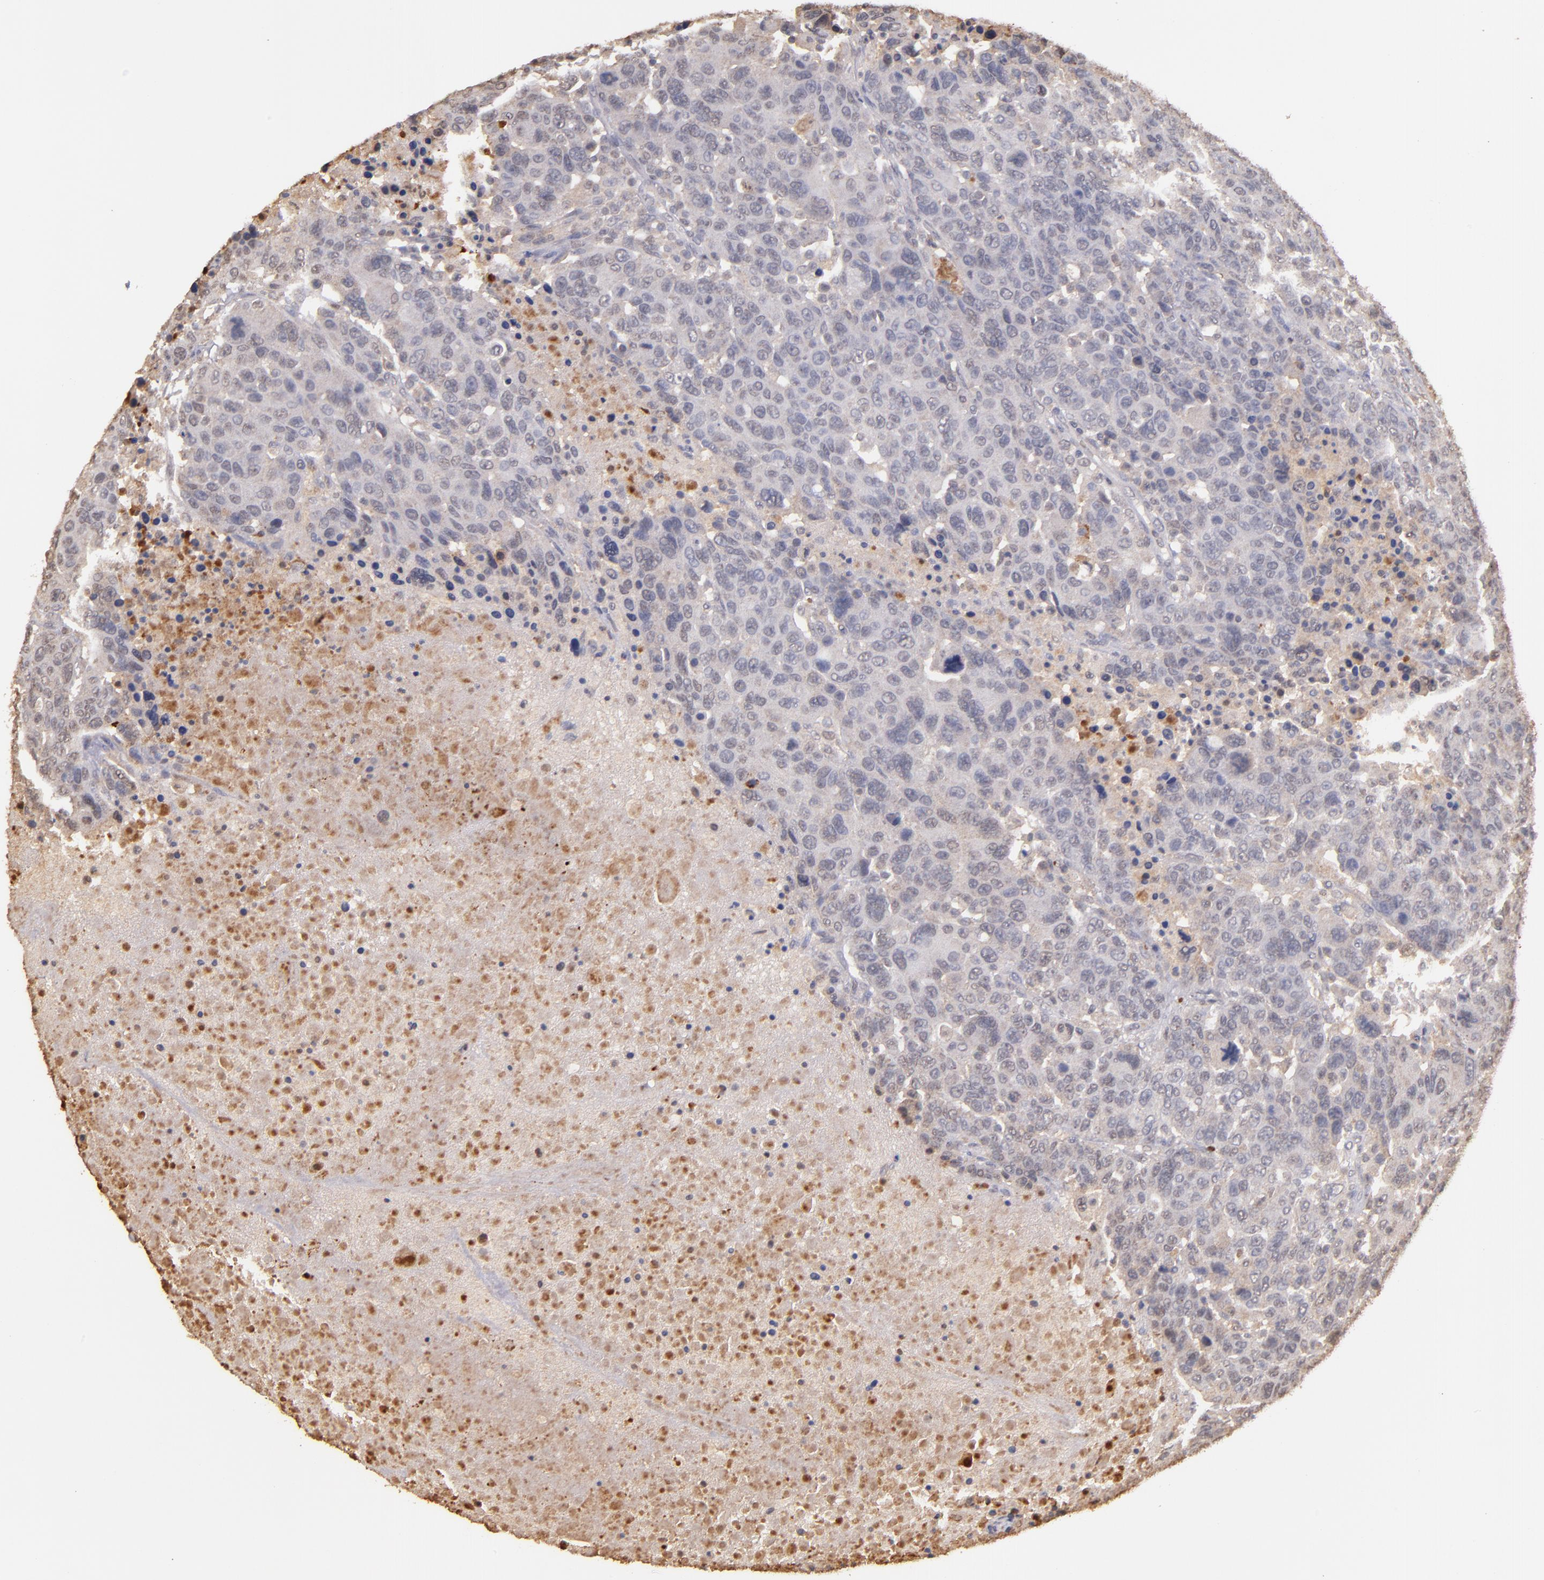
{"staining": {"intensity": "weak", "quantity": ">75%", "location": "cytoplasmic/membranous"}, "tissue": "breast cancer", "cell_type": "Tumor cells", "image_type": "cancer", "snomed": [{"axis": "morphology", "description": "Duct carcinoma"}, {"axis": "topography", "description": "Breast"}], "caption": "A photomicrograph of human breast cancer (infiltrating ductal carcinoma) stained for a protein reveals weak cytoplasmic/membranous brown staining in tumor cells.", "gene": "SERPINC1", "patient": {"sex": "female", "age": 37}}